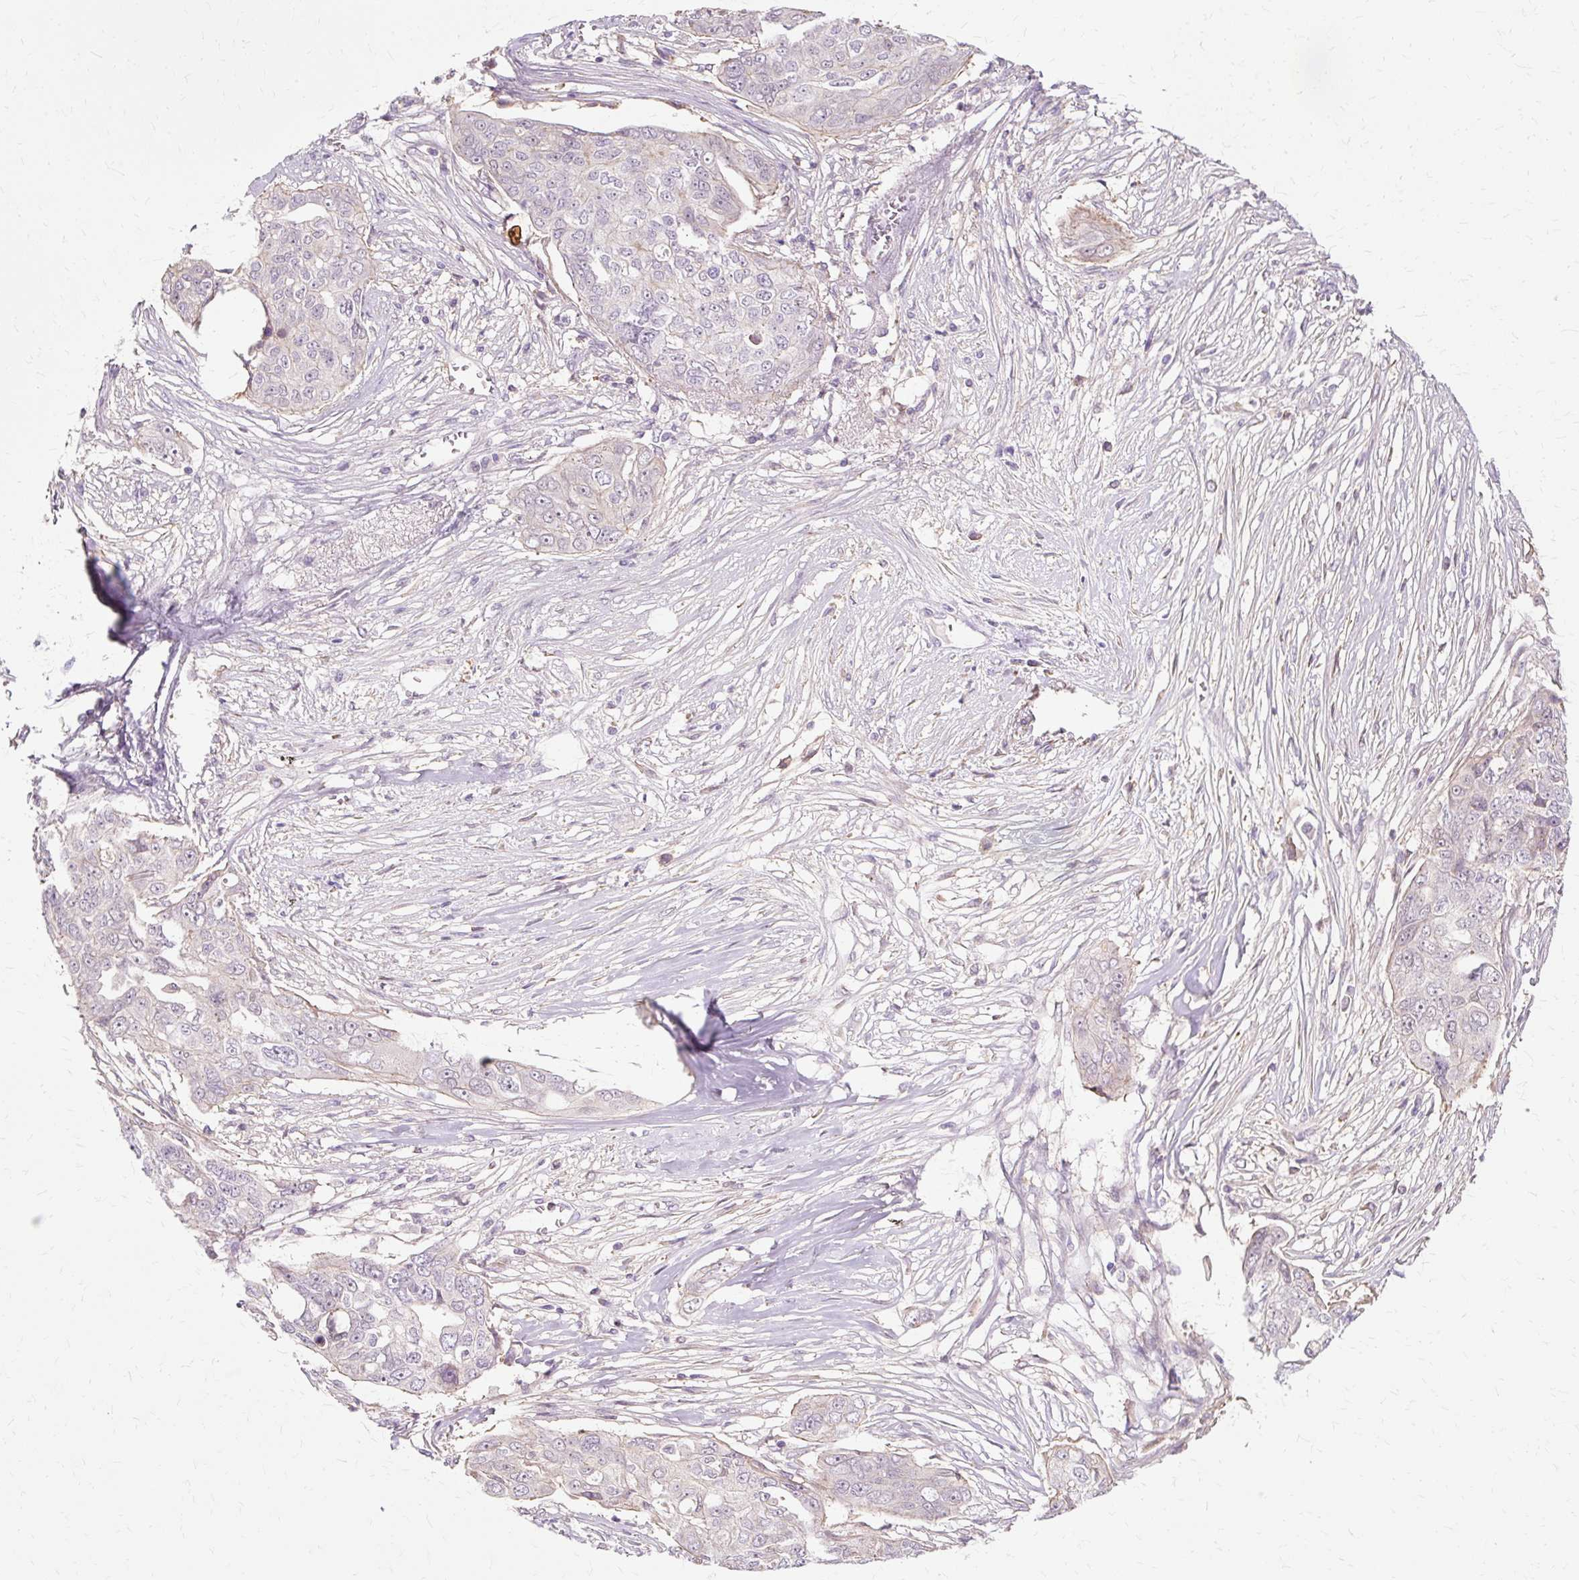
{"staining": {"intensity": "negative", "quantity": "none", "location": "none"}, "tissue": "ovarian cancer", "cell_type": "Tumor cells", "image_type": "cancer", "snomed": [{"axis": "morphology", "description": "Carcinoma, endometroid"}, {"axis": "topography", "description": "Ovary"}], "caption": "High magnification brightfield microscopy of endometroid carcinoma (ovarian) stained with DAB (brown) and counterstained with hematoxylin (blue): tumor cells show no significant expression.", "gene": "TSPAN8", "patient": {"sex": "female", "age": 70}}